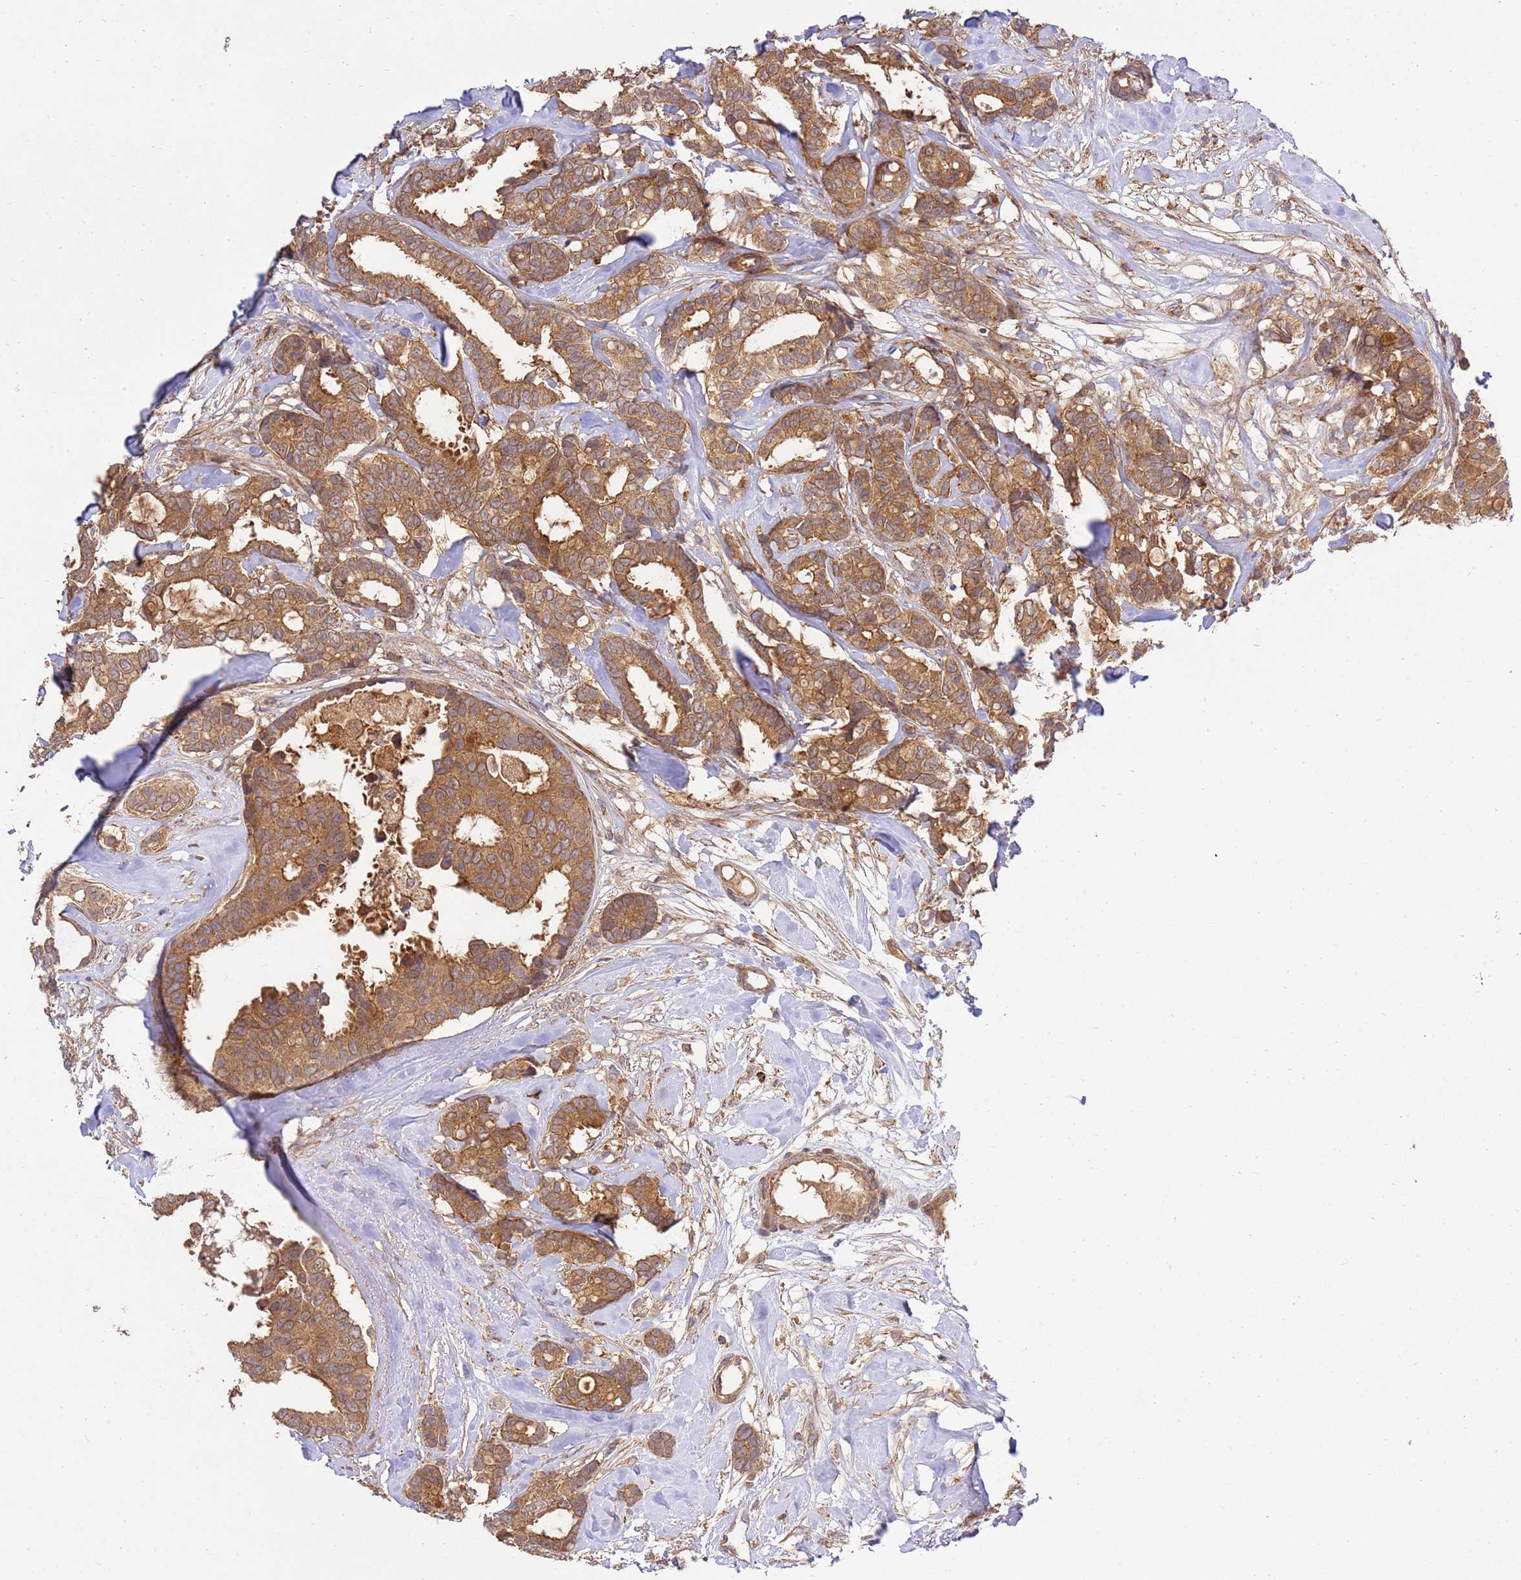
{"staining": {"intensity": "moderate", "quantity": ">75%", "location": "cytoplasmic/membranous"}, "tissue": "breast cancer", "cell_type": "Tumor cells", "image_type": "cancer", "snomed": [{"axis": "morphology", "description": "Duct carcinoma"}, {"axis": "topography", "description": "Breast"}], "caption": "Breast cancer (intraductal carcinoma) stained for a protein (brown) exhibits moderate cytoplasmic/membranous positive expression in about >75% of tumor cells.", "gene": "GAREM1", "patient": {"sex": "female", "age": 87}}